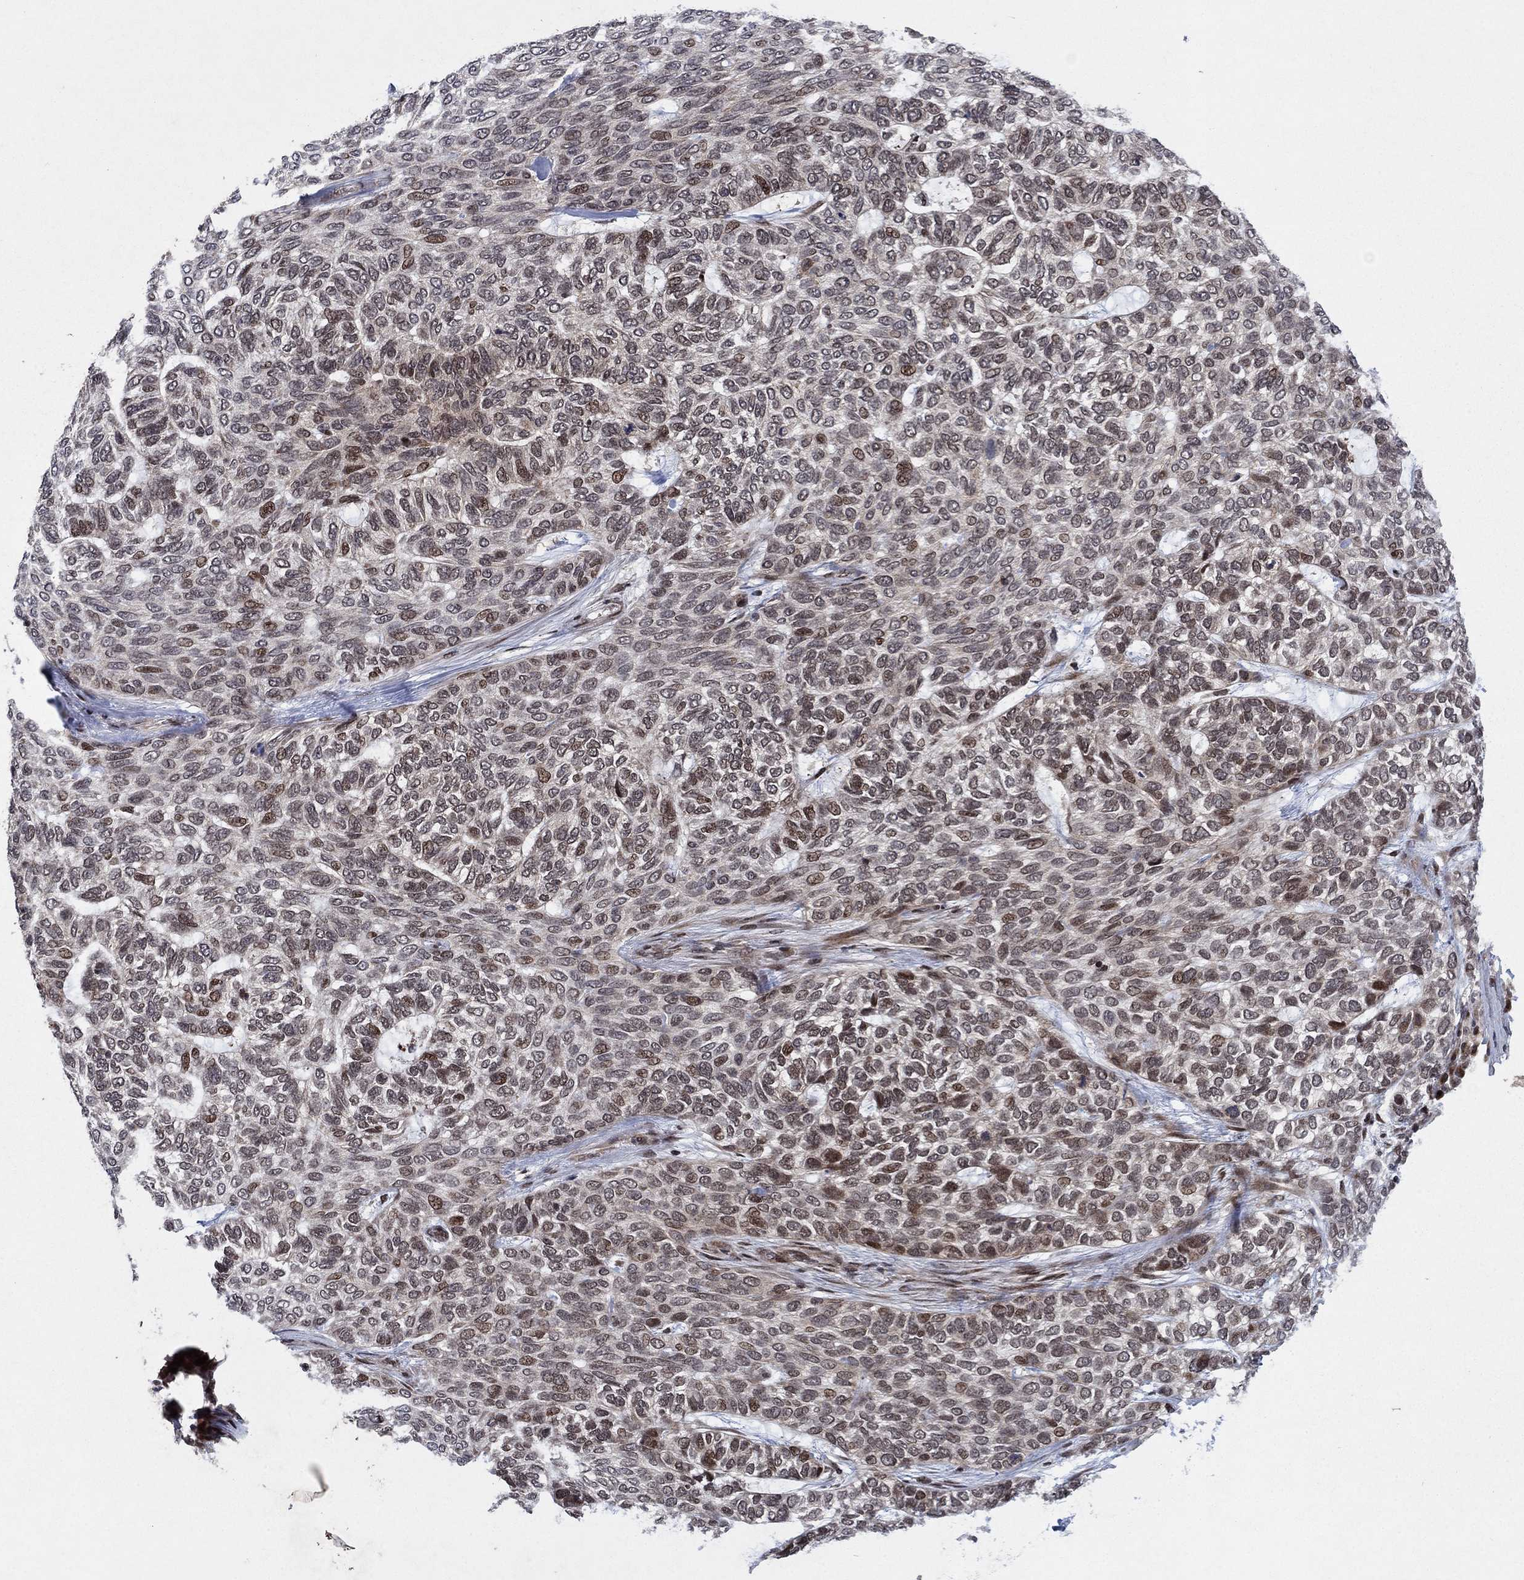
{"staining": {"intensity": "moderate", "quantity": "<25%", "location": "nuclear"}, "tissue": "skin cancer", "cell_type": "Tumor cells", "image_type": "cancer", "snomed": [{"axis": "morphology", "description": "Basal cell carcinoma"}, {"axis": "topography", "description": "Skin"}], "caption": "Immunohistochemistry (IHC) histopathology image of neoplastic tissue: skin basal cell carcinoma stained using immunohistochemistry (IHC) displays low levels of moderate protein expression localized specifically in the nuclear of tumor cells, appearing as a nuclear brown color.", "gene": "PRICKLE4", "patient": {"sex": "female", "age": 65}}